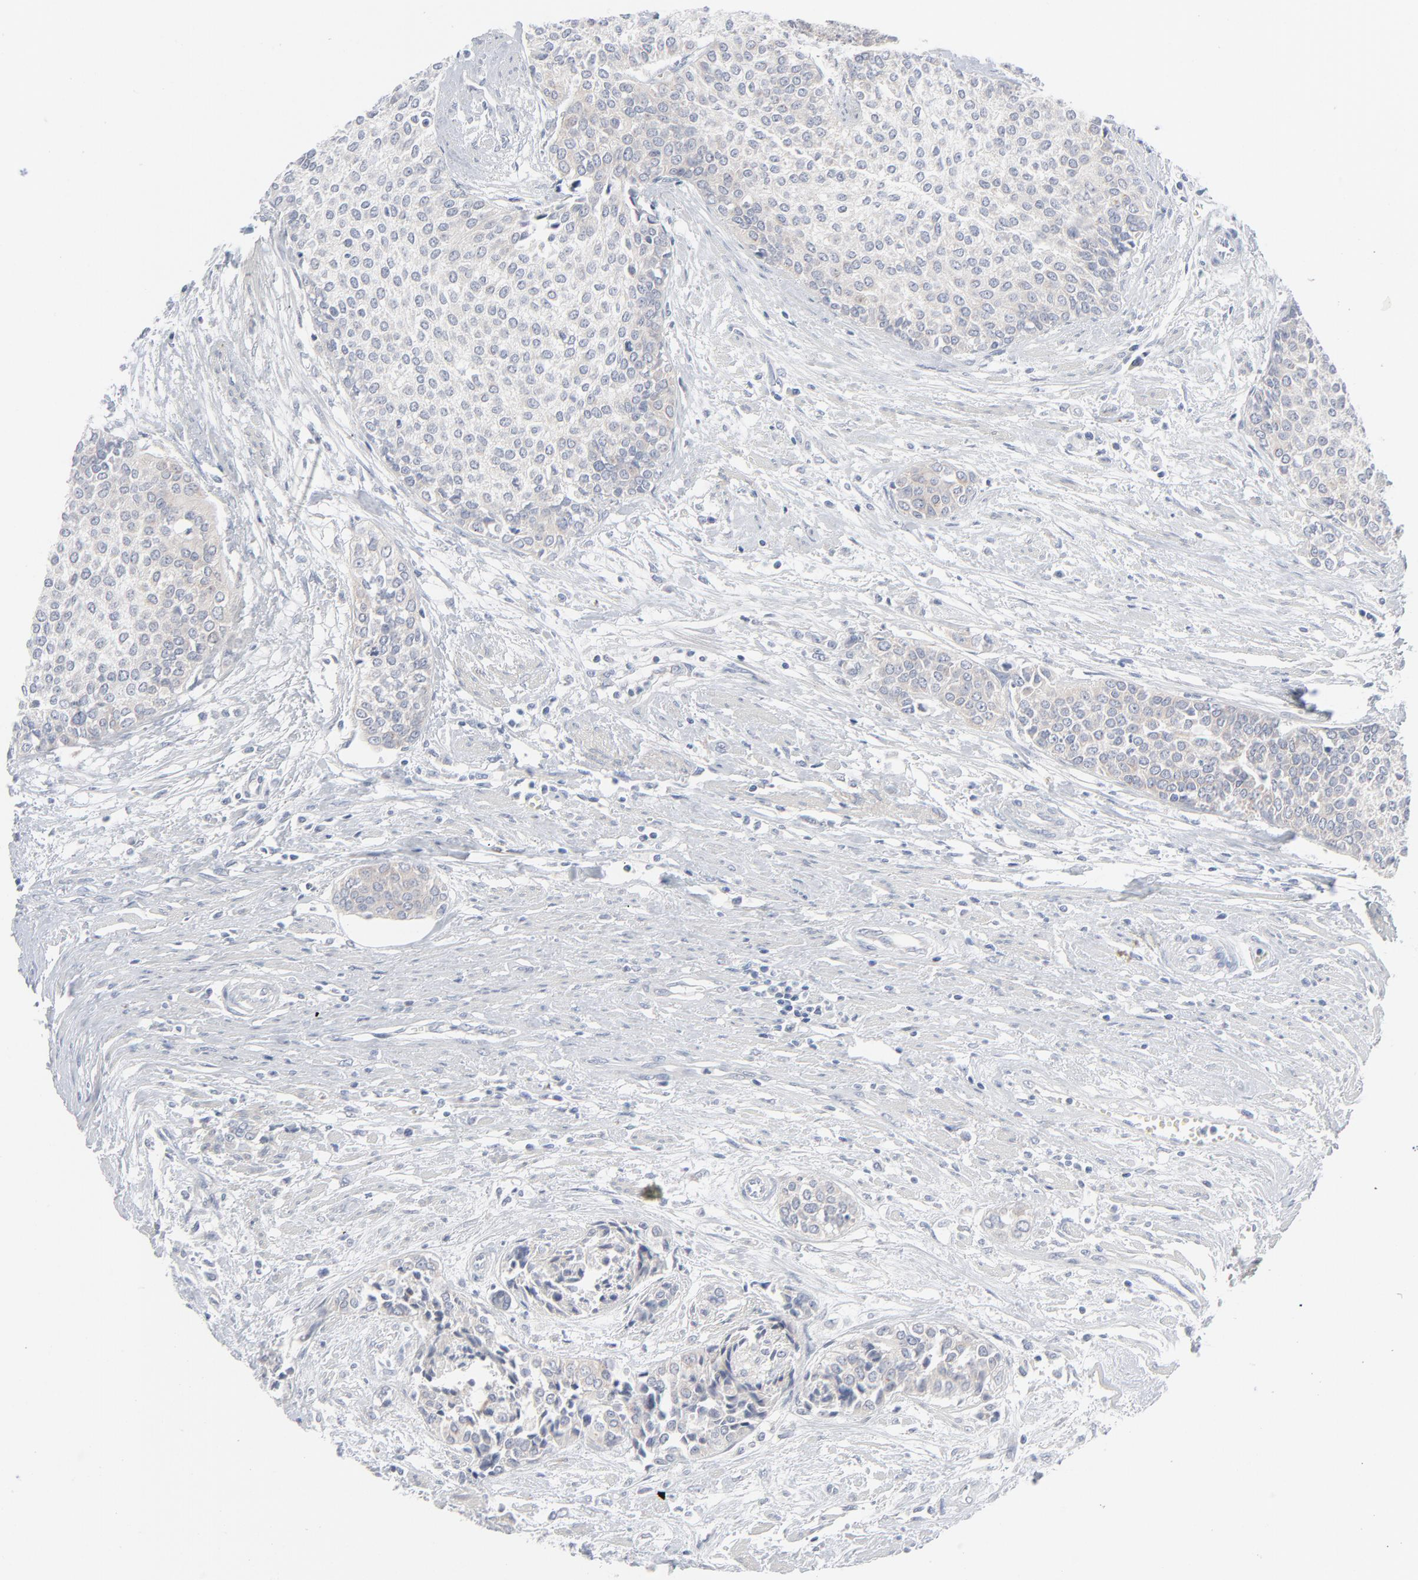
{"staining": {"intensity": "weak", "quantity": "<25%", "location": "cytoplasmic/membranous"}, "tissue": "urothelial cancer", "cell_type": "Tumor cells", "image_type": "cancer", "snomed": [{"axis": "morphology", "description": "Urothelial carcinoma, Low grade"}, {"axis": "topography", "description": "Urinary bladder"}], "caption": "A high-resolution image shows IHC staining of urothelial cancer, which shows no significant expression in tumor cells. Brightfield microscopy of immunohistochemistry stained with DAB (brown) and hematoxylin (blue), captured at high magnification.", "gene": "KDSR", "patient": {"sex": "female", "age": 73}}